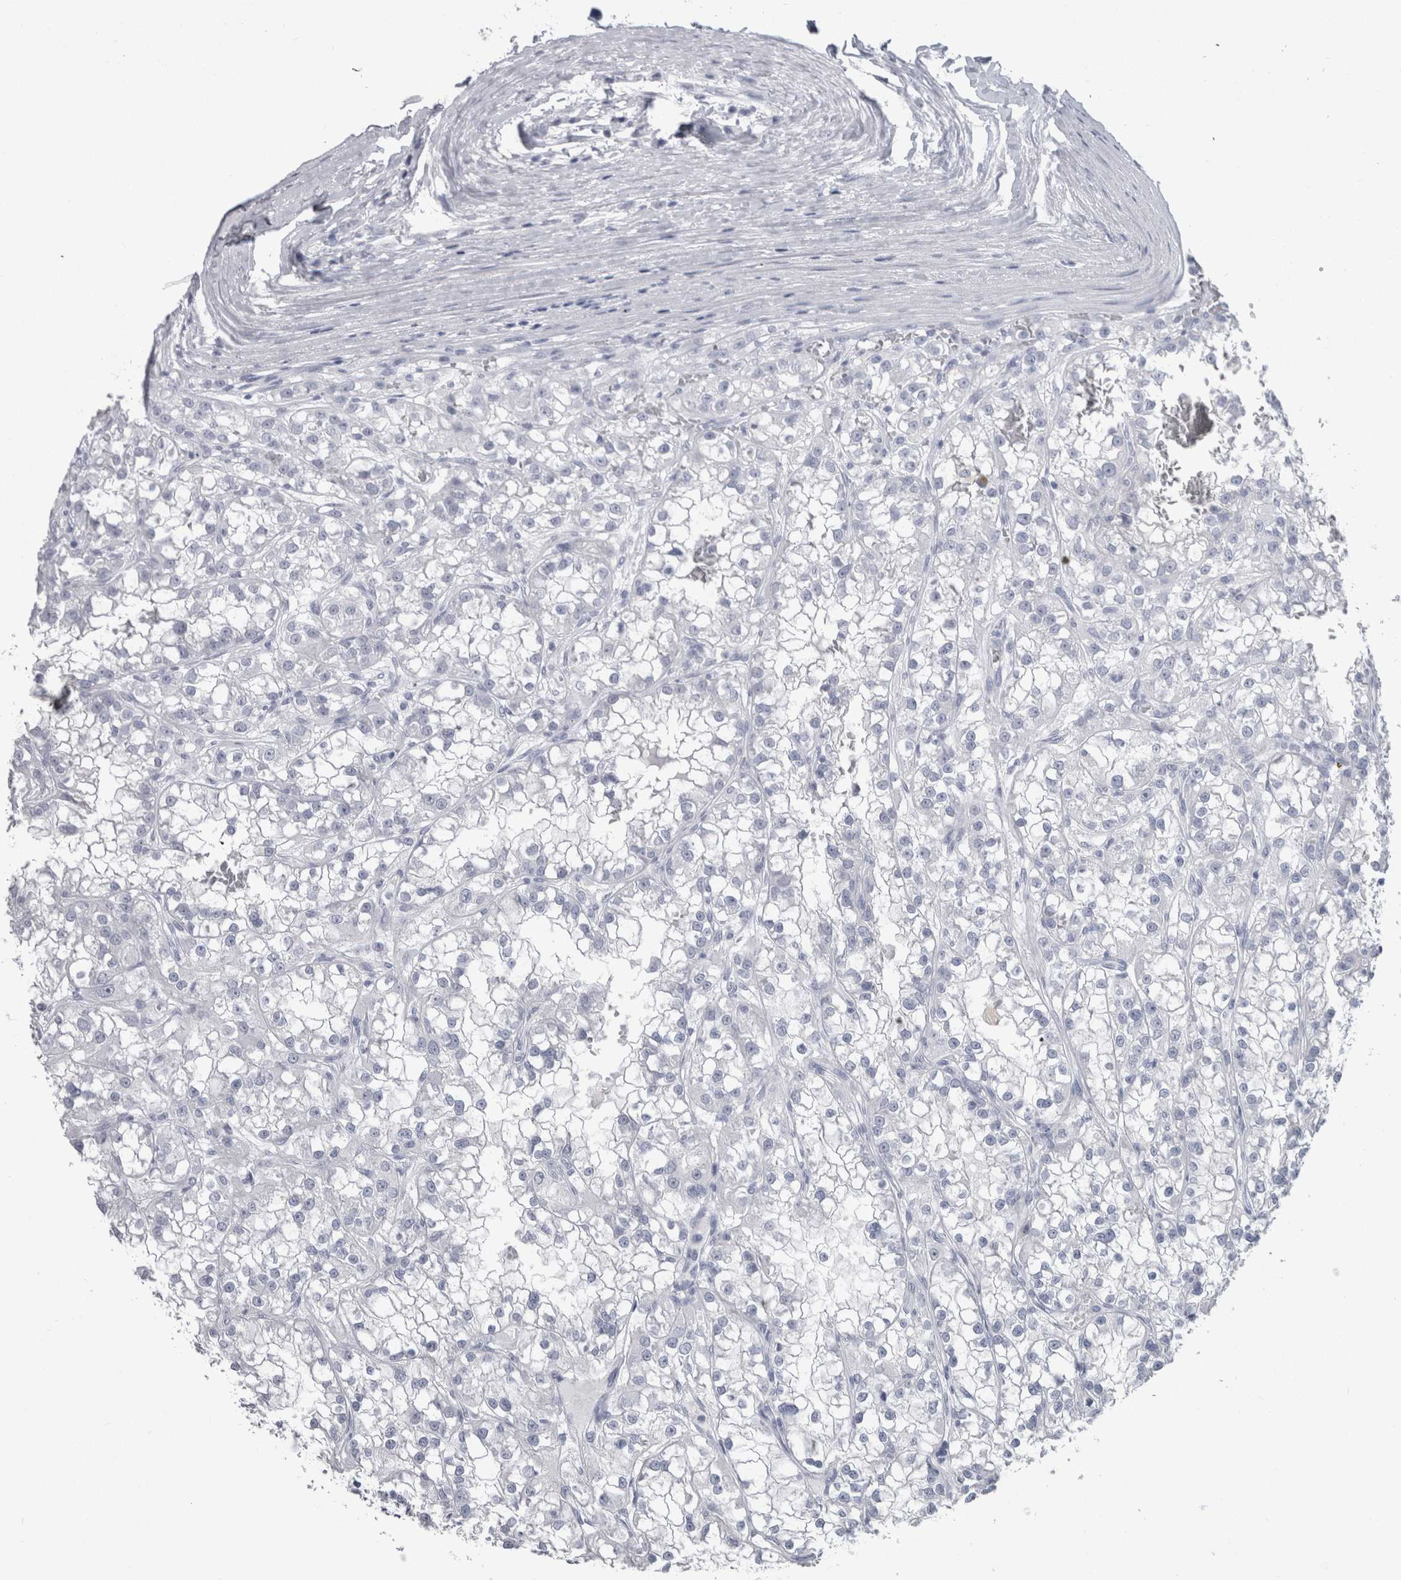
{"staining": {"intensity": "negative", "quantity": "none", "location": "none"}, "tissue": "renal cancer", "cell_type": "Tumor cells", "image_type": "cancer", "snomed": [{"axis": "morphology", "description": "Adenocarcinoma, NOS"}, {"axis": "topography", "description": "Kidney"}], "caption": "Tumor cells are negative for protein expression in human renal adenocarcinoma. The staining was performed using DAB to visualize the protein expression in brown, while the nuclei were stained in blue with hematoxylin (Magnification: 20x).", "gene": "PTH", "patient": {"sex": "female", "age": 52}}